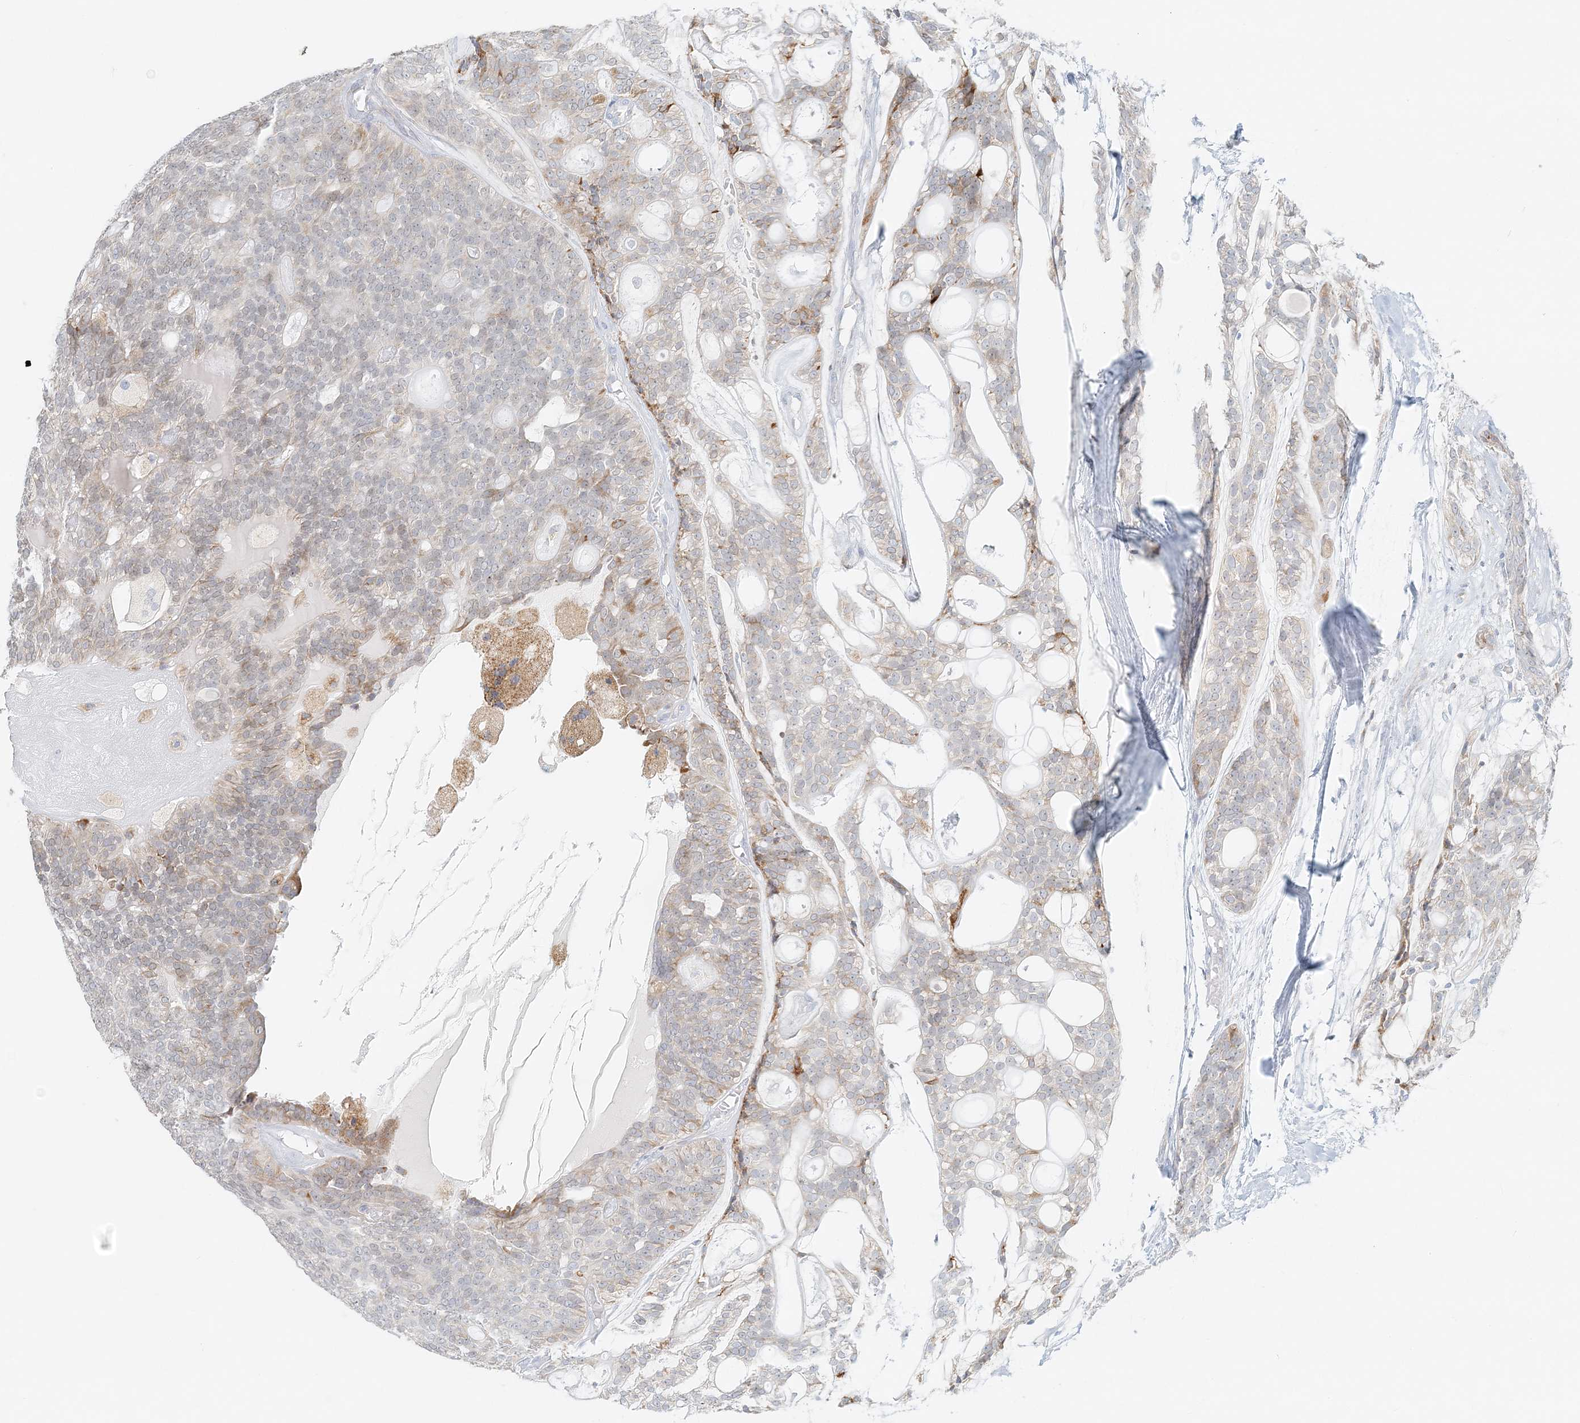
{"staining": {"intensity": "moderate", "quantity": "25%-75%", "location": "cytoplasmic/membranous,nuclear"}, "tissue": "head and neck cancer", "cell_type": "Tumor cells", "image_type": "cancer", "snomed": [{"axis": "morphology", "description": "Adenocarcinoma, NOS"}, {"axis": "topography", "description": "Head-Neck"}], "caption": "Protein positivity by immunohistochemistry (IHC) exhibits moderate cytoplasmic/membranous and nuclear staining in approximately 25%-75% of tumor cells in head and neck adenocarcinoma.", "gene": "STK11IP", "patient": {"sex": "male", "age": 66}}